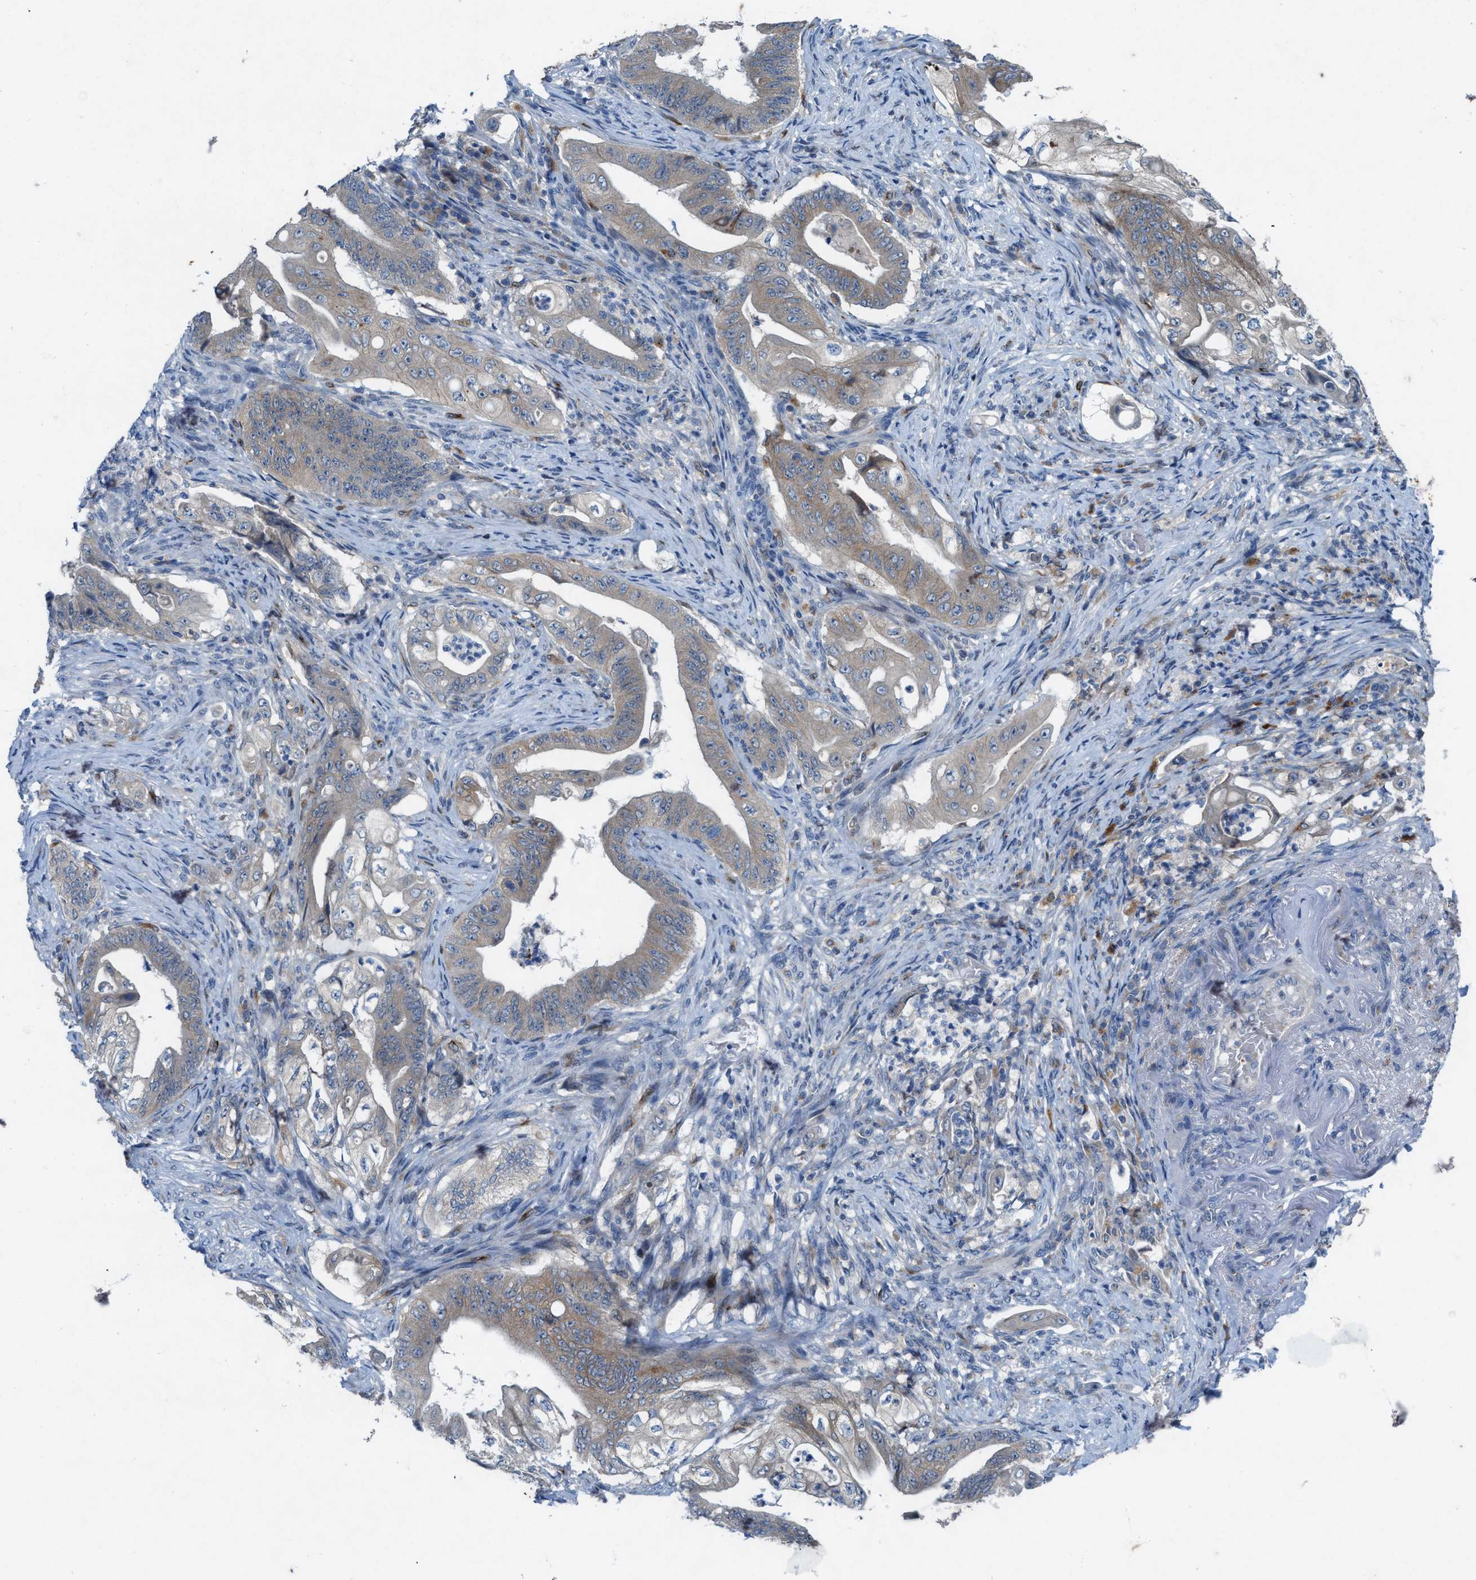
{"staining": {"intensity": "weak", "quantity": "<25%", "location": "cytoplasmic/membranous"}, "tissue": "stomach cancer", "cell_type": "Tumor cells", "image_type": "cancer", "snomed": [{"axis": "morphology", "description": "Adenocarcinoma, NOS"}, {"axis": "topography", "description": "Stomach"}], "caption": "Immunohistochemistry (IHC) image of human stomach cancer (adenocarcinoma) stained for a protein (brown), which demonstrates no expression in tumor cells.", "gene": "URGCP", "patient": {"sex": "female", "age": 73}}